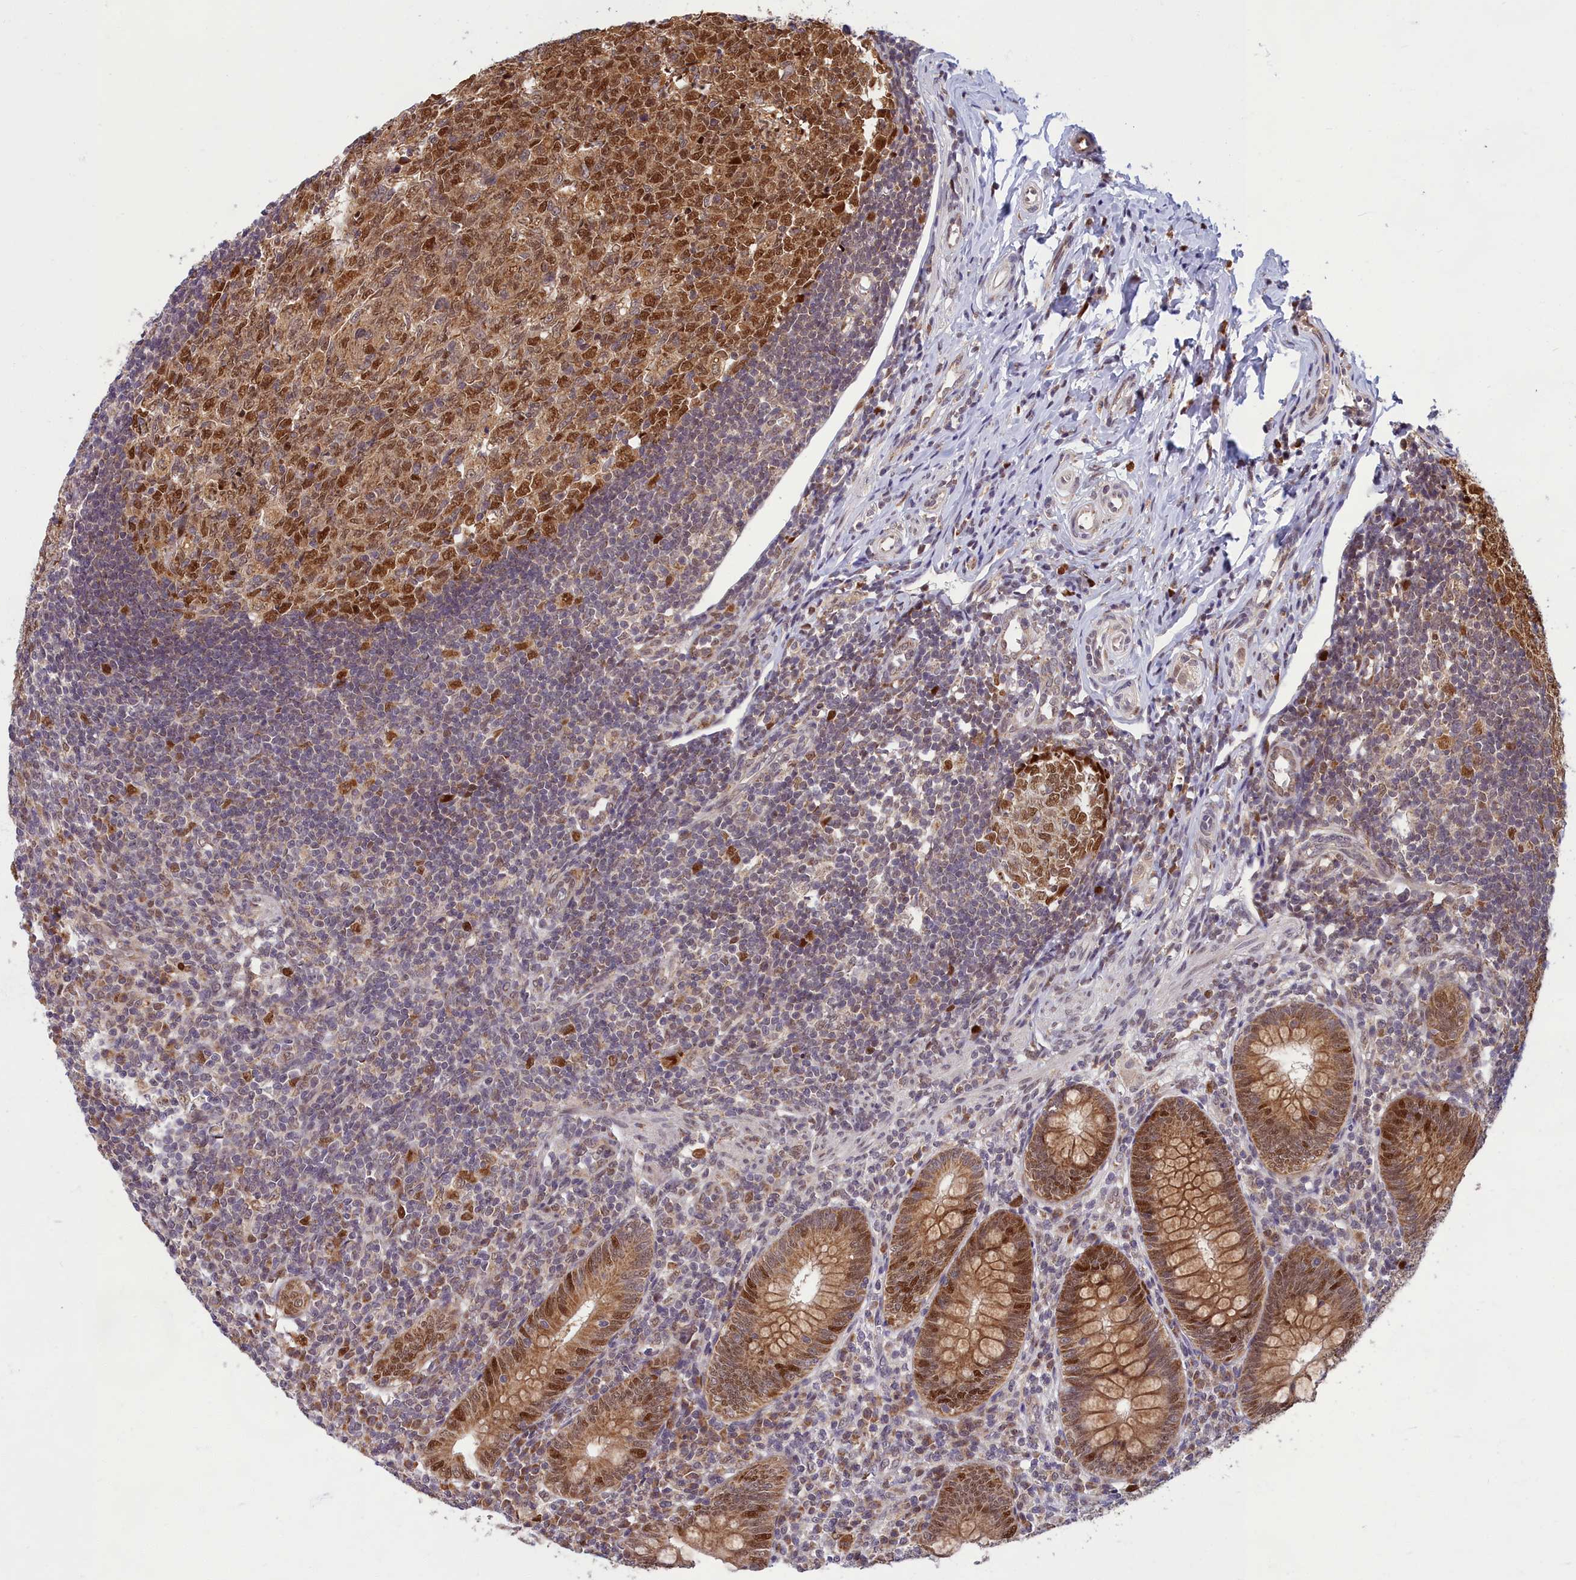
{"staining": {"intensity": "moderate", "quantity": ">75%", "location": "cytoplasmic/membranous,nuclear"}, "tissue": "appendix", "cell_type": "Glandular cells", "image_type": "normal", "snomed": [{"axis": "morphology", "description": "Normal tissue, NOS"}, {"axis": "topography", "description": "Appendix"}], "caption": "Appendix stained for a protein shows moderate cytoplasmic/membranous,nuclear positivity in glandular cells. Nuclei are stained in blue.", "gene": "EARS2", "patient": {"sex": "male", "age": 14}}